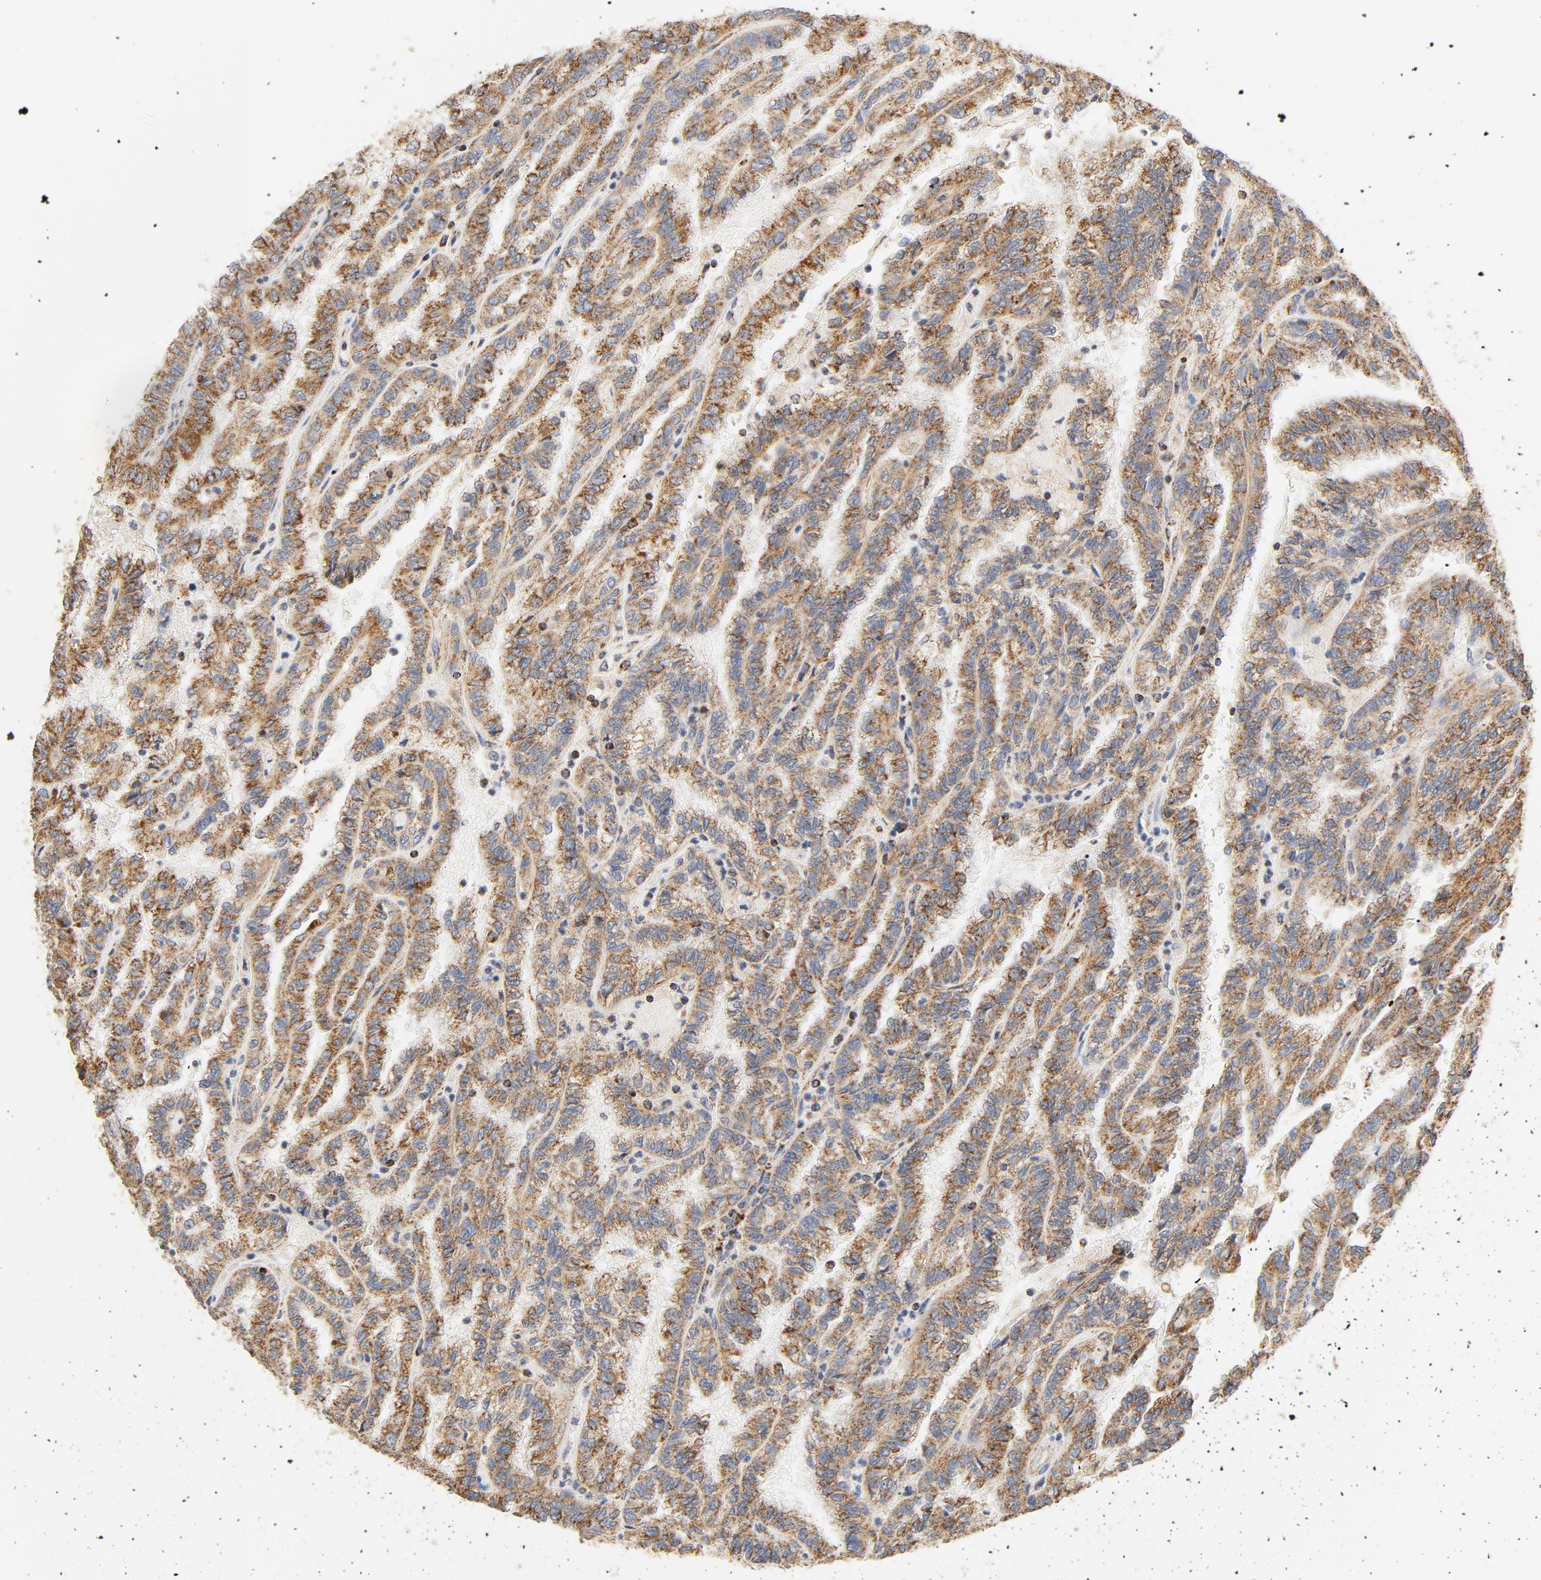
{"staining": {"intensity": "moderate", "quantity": ">75%", "location": "cytoplasmic/membranous"}, "tissue": "renal cancer", "cell_type": "Tumor cells", "image_type": "cancer", "snomed": [{"axis": "morphology", "description": "Inflammation, NOS"}, {"axis": "morphology", "description": "Adenocarcinoma, NOS"}, {"axis": "topography", "description": "Kidney"}], "caption": "Protein staining of adenocarcinoma (renal) tissue shows moderate cytoplasmic/membranous staining in about >75% of tumor cells. The protein is shown in brown color, while the nuclei are stained blue.", "gene": "COX4I1", "patient": {"sex": "male", "age": 68}}